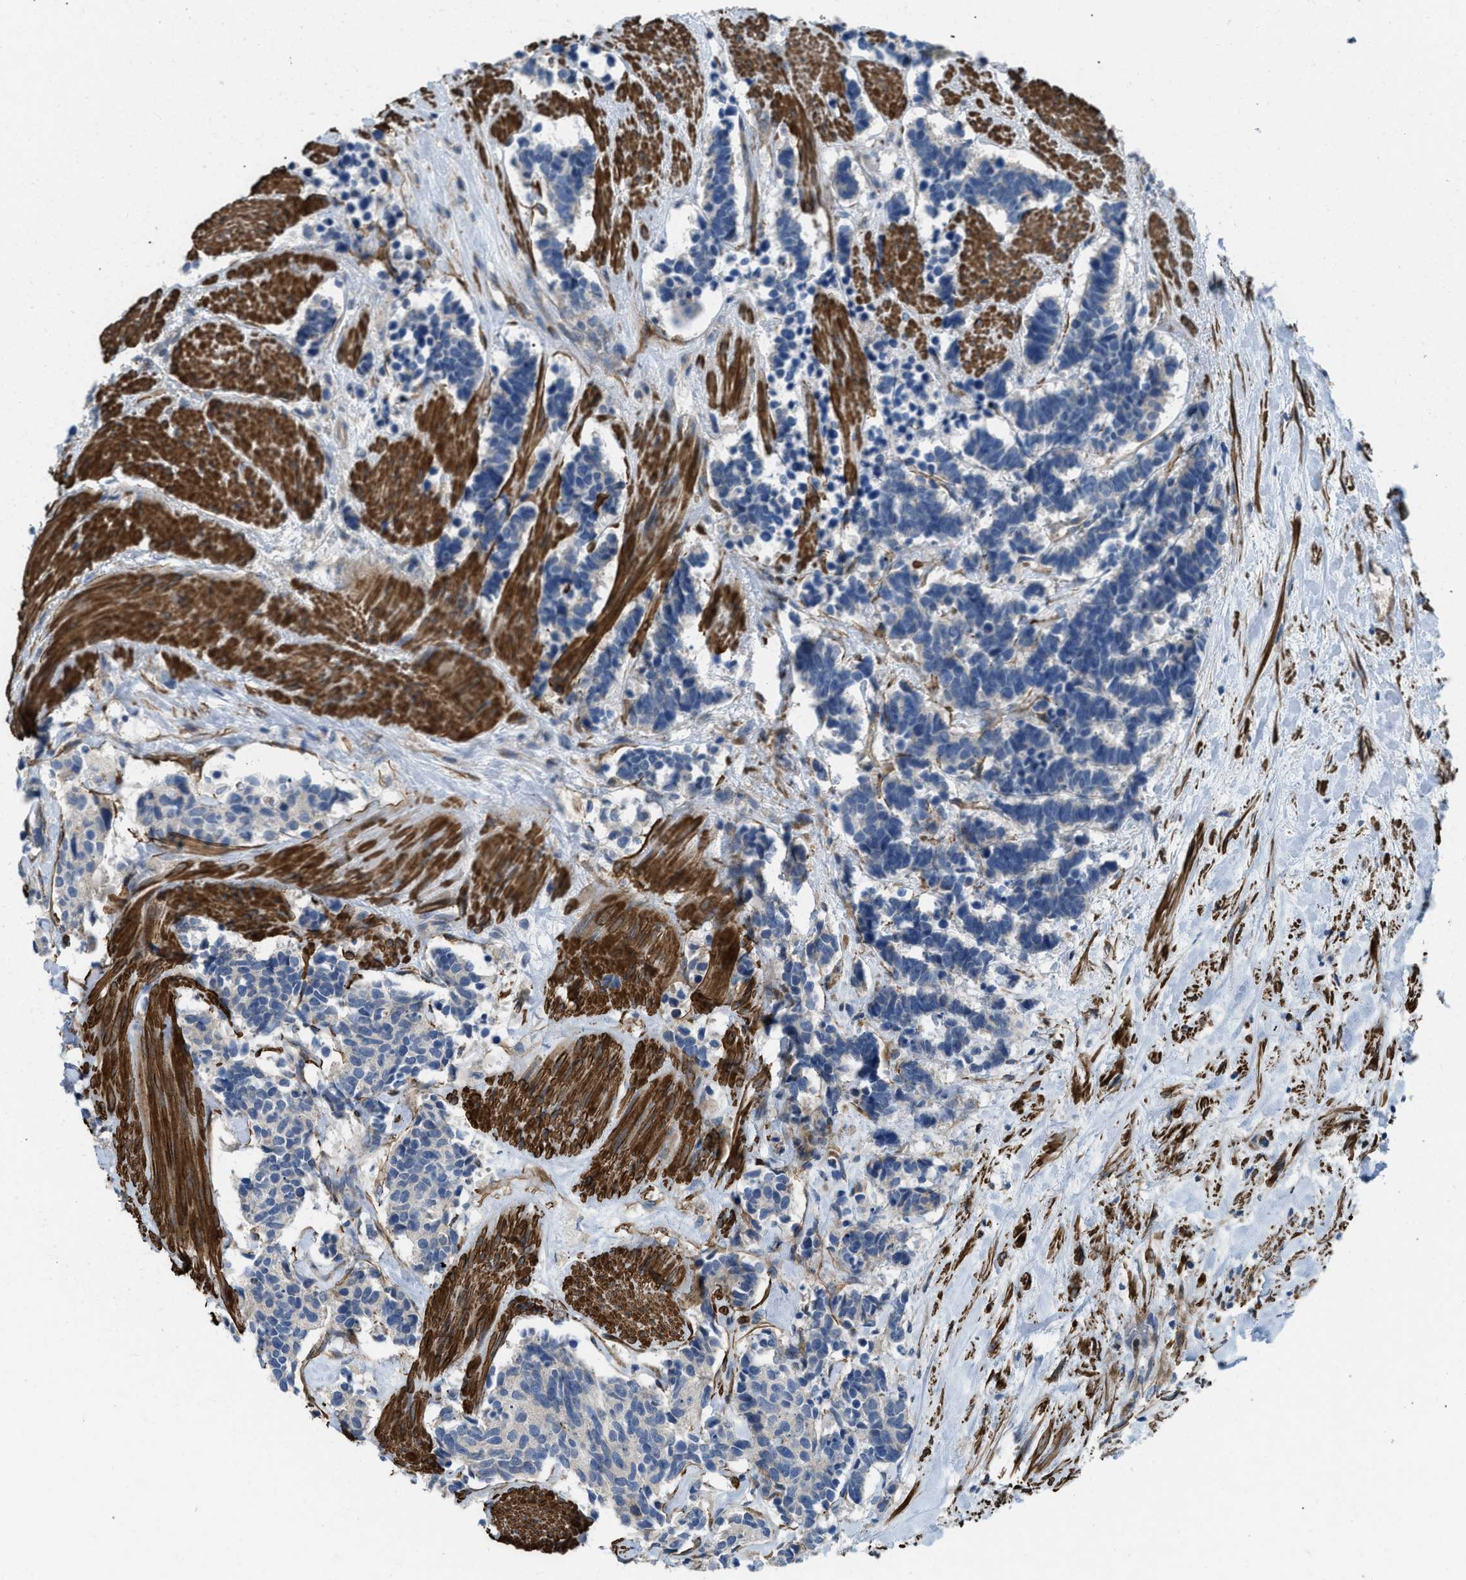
{"staining": {"intensity": "negative", "quantity": "none", "location": "none"}, "tissue": "carcinoid", "cell_type": "Tumor cells", "image_type": "cancer", "snomed": [{"axis": "morphology", "description": "Carcinoma, NOS"}, {"axis": "morphology", "description": "Carcinoid, malignant, NOS"}, {"axis": "topography", "description": "Urinary bladder"}], "caption": "Immunohistochemistry (IHC) of carcinoid demonstrates no staining in tumor cells.", "gene": "BMPR1A", "patient": {"sex": "male", "age": 57}}